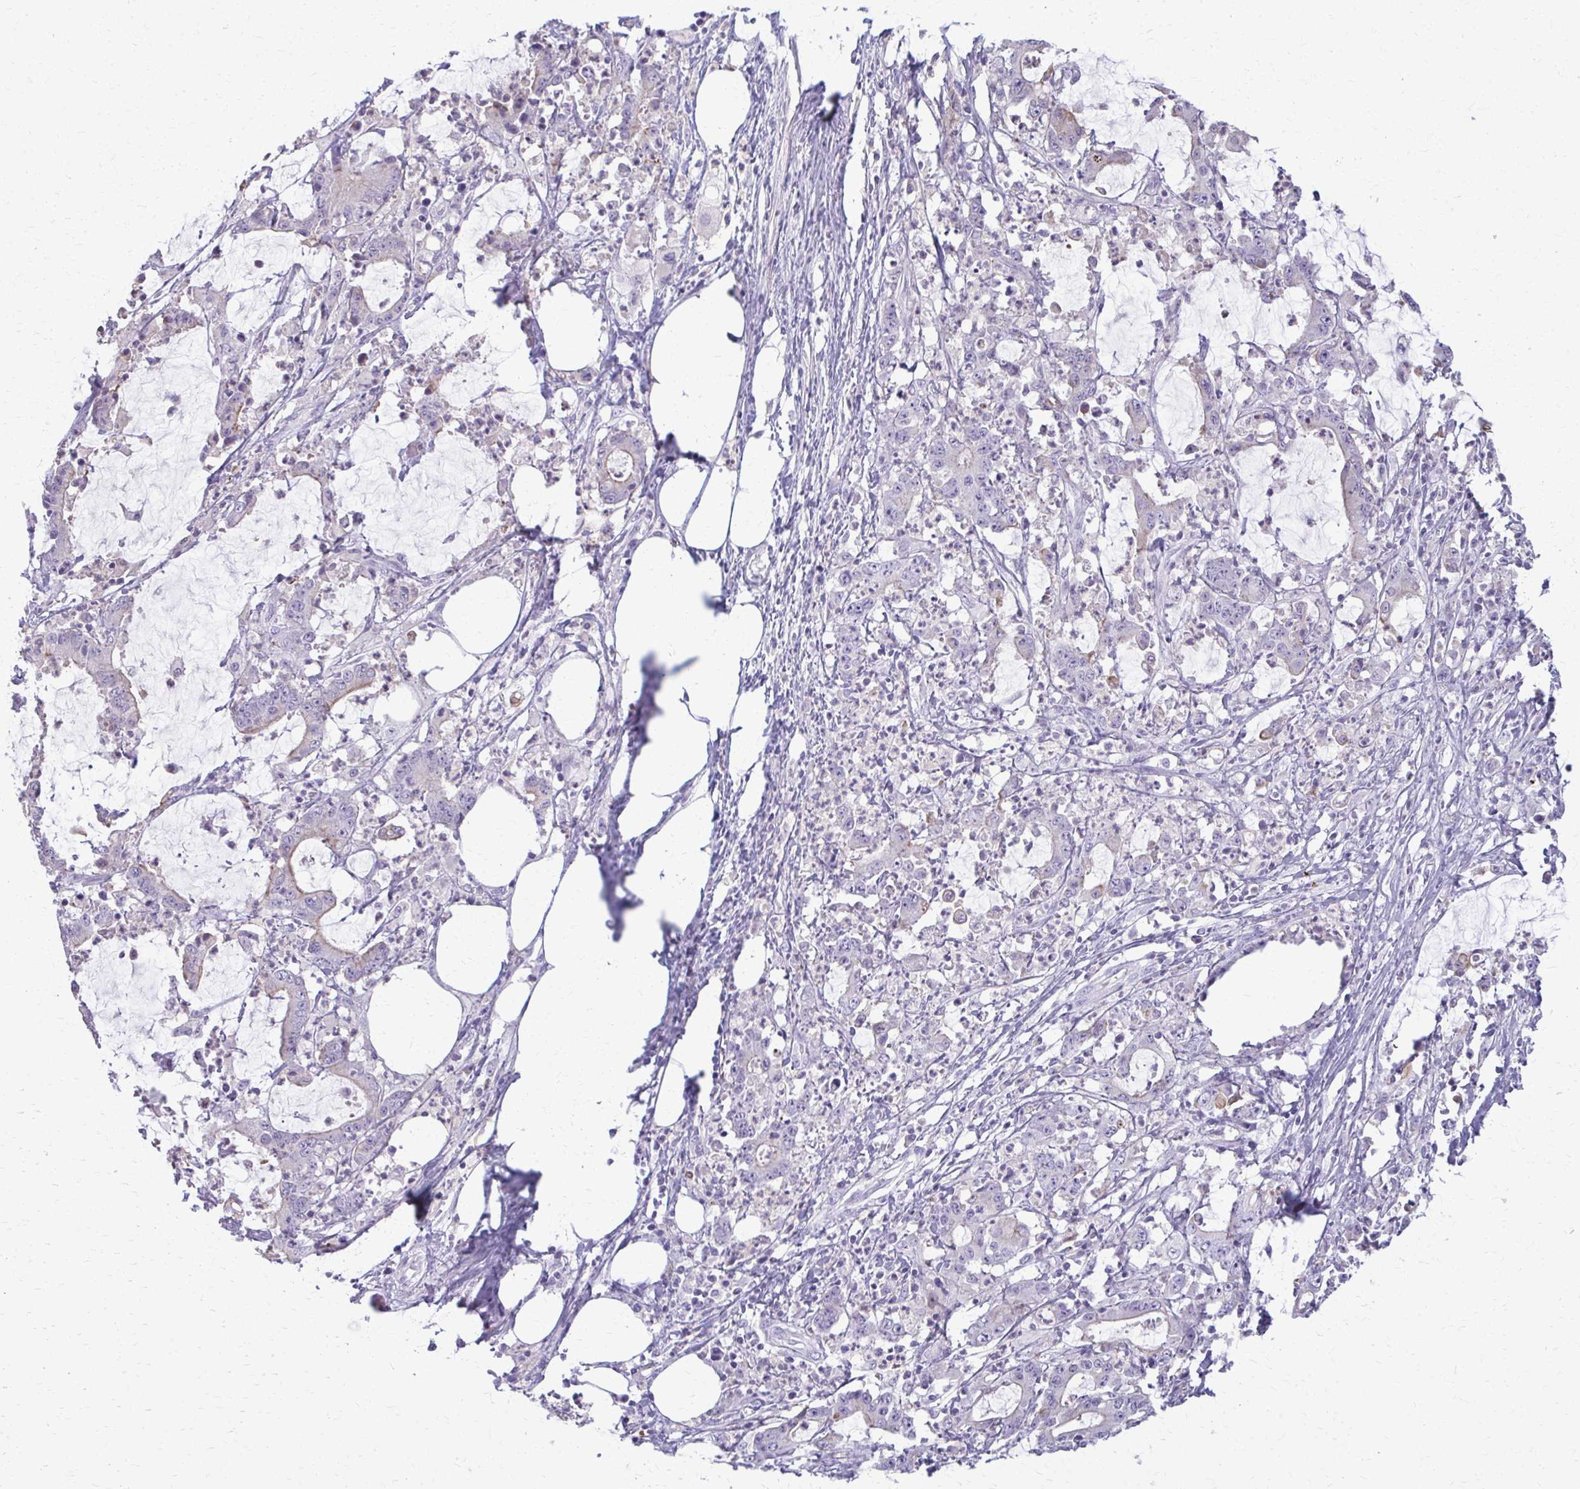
{"staining": {"intensity": "moderate", "quantity": "<25%", "location": "cytoplasmic/membranous"}, "tissue": "stomach cancer", "cell_type": "Tumor cells", "image_type": "cancer", "snomed": [{"axis": "morphology", "description": "Adenocarcinoma, NOS"}, {"axis": "topography", "description": "Stomach, upper"}], "caption": "DAB immunohistochemical staining of stomach cancer (adenocarcinoma) demonstrates moderate cytoplasmic/membranous protein staining in about <25% of tumor cells.", "gene": "OR4M1", "patient": {"sex": "male", "age": 68}}